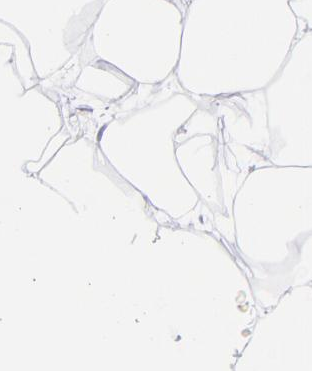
{"staining": {"intensity": "negative", "quantity": "none", "location": "none"}, "tissue": "adipose tissue", "cell_type": "Adipocytes", "image_type": "normal", "snomed": [{"axis": "morphology", "description": "Normal tissue, NOS"}, {"axis": "topography", "description": "Breast"}], "caption": "An immunohistochemistry histopathology image of benign adipose tissue is shown. There is no staining in adipocytes of adipose tissue.", "gene": "PRKCA", "patient": {"sex": "female", "age": 22}}